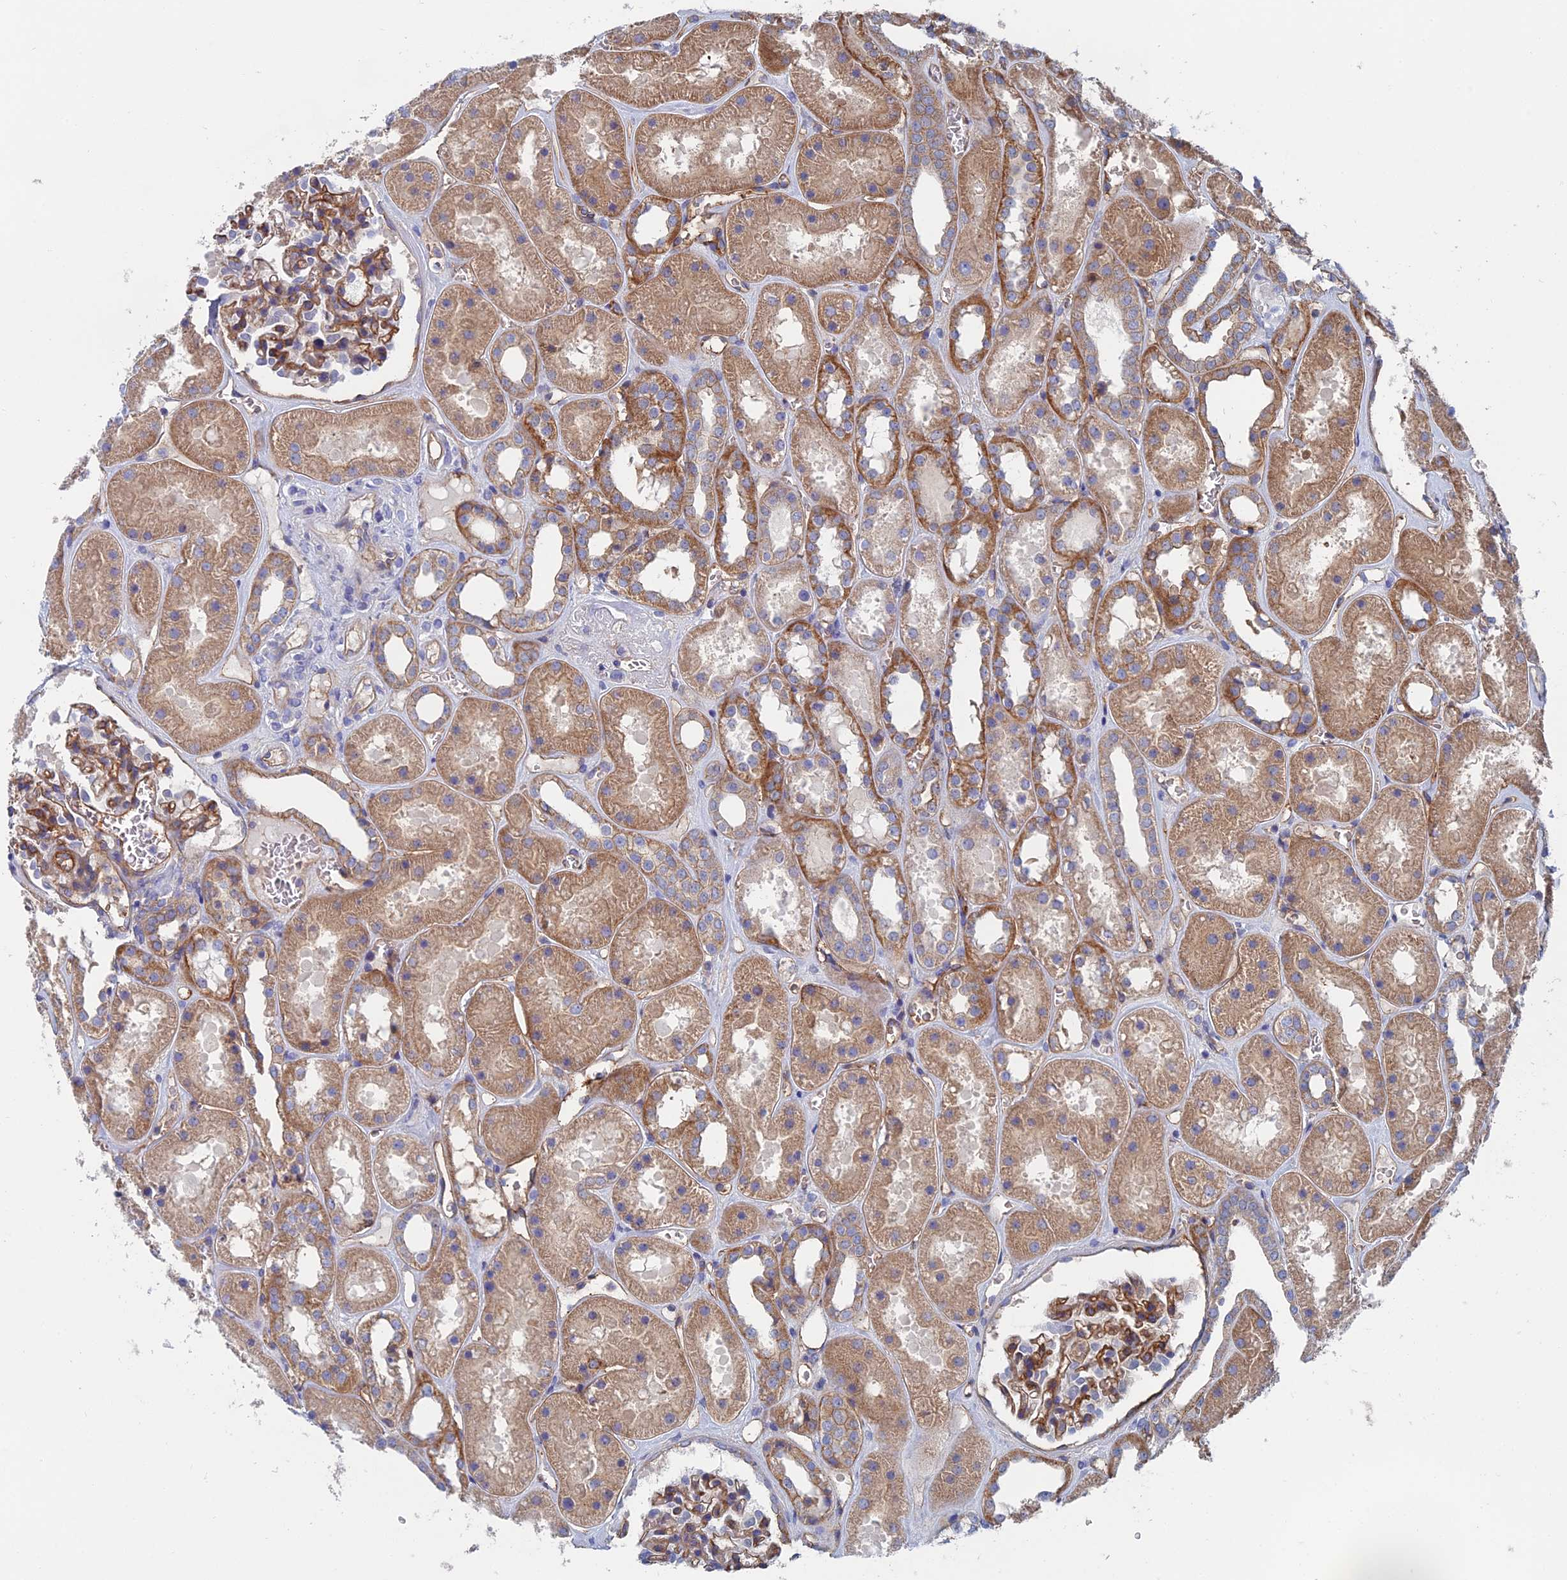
{"staining": {"intensity": "moderate", "quantity": "25%-75%", "location": "cytoplasmic/membranous"}, "tissue": "kidney", "cell_type": "Cells in glomeruli", "image_type": "normal", "snomed": [{"axis": "morphology", "description": "Normal tissue, NOS"}, {"axis": "topography", "description": "Kidney"}], "caption": "Kidney stained with immunohistochemistry (IHC) demonstrates moderate cytoplasmic/membranous positivity in approximately 25%-75% of cells in glomeruli. (Stains: DAB (3,3'-diaminobenzidine) in brown, nuclei in blue, Microscopy: brightfield microscopy at high magnification).", "gene": "SNX11", "patient": {"sex": "female", "age": 41}}